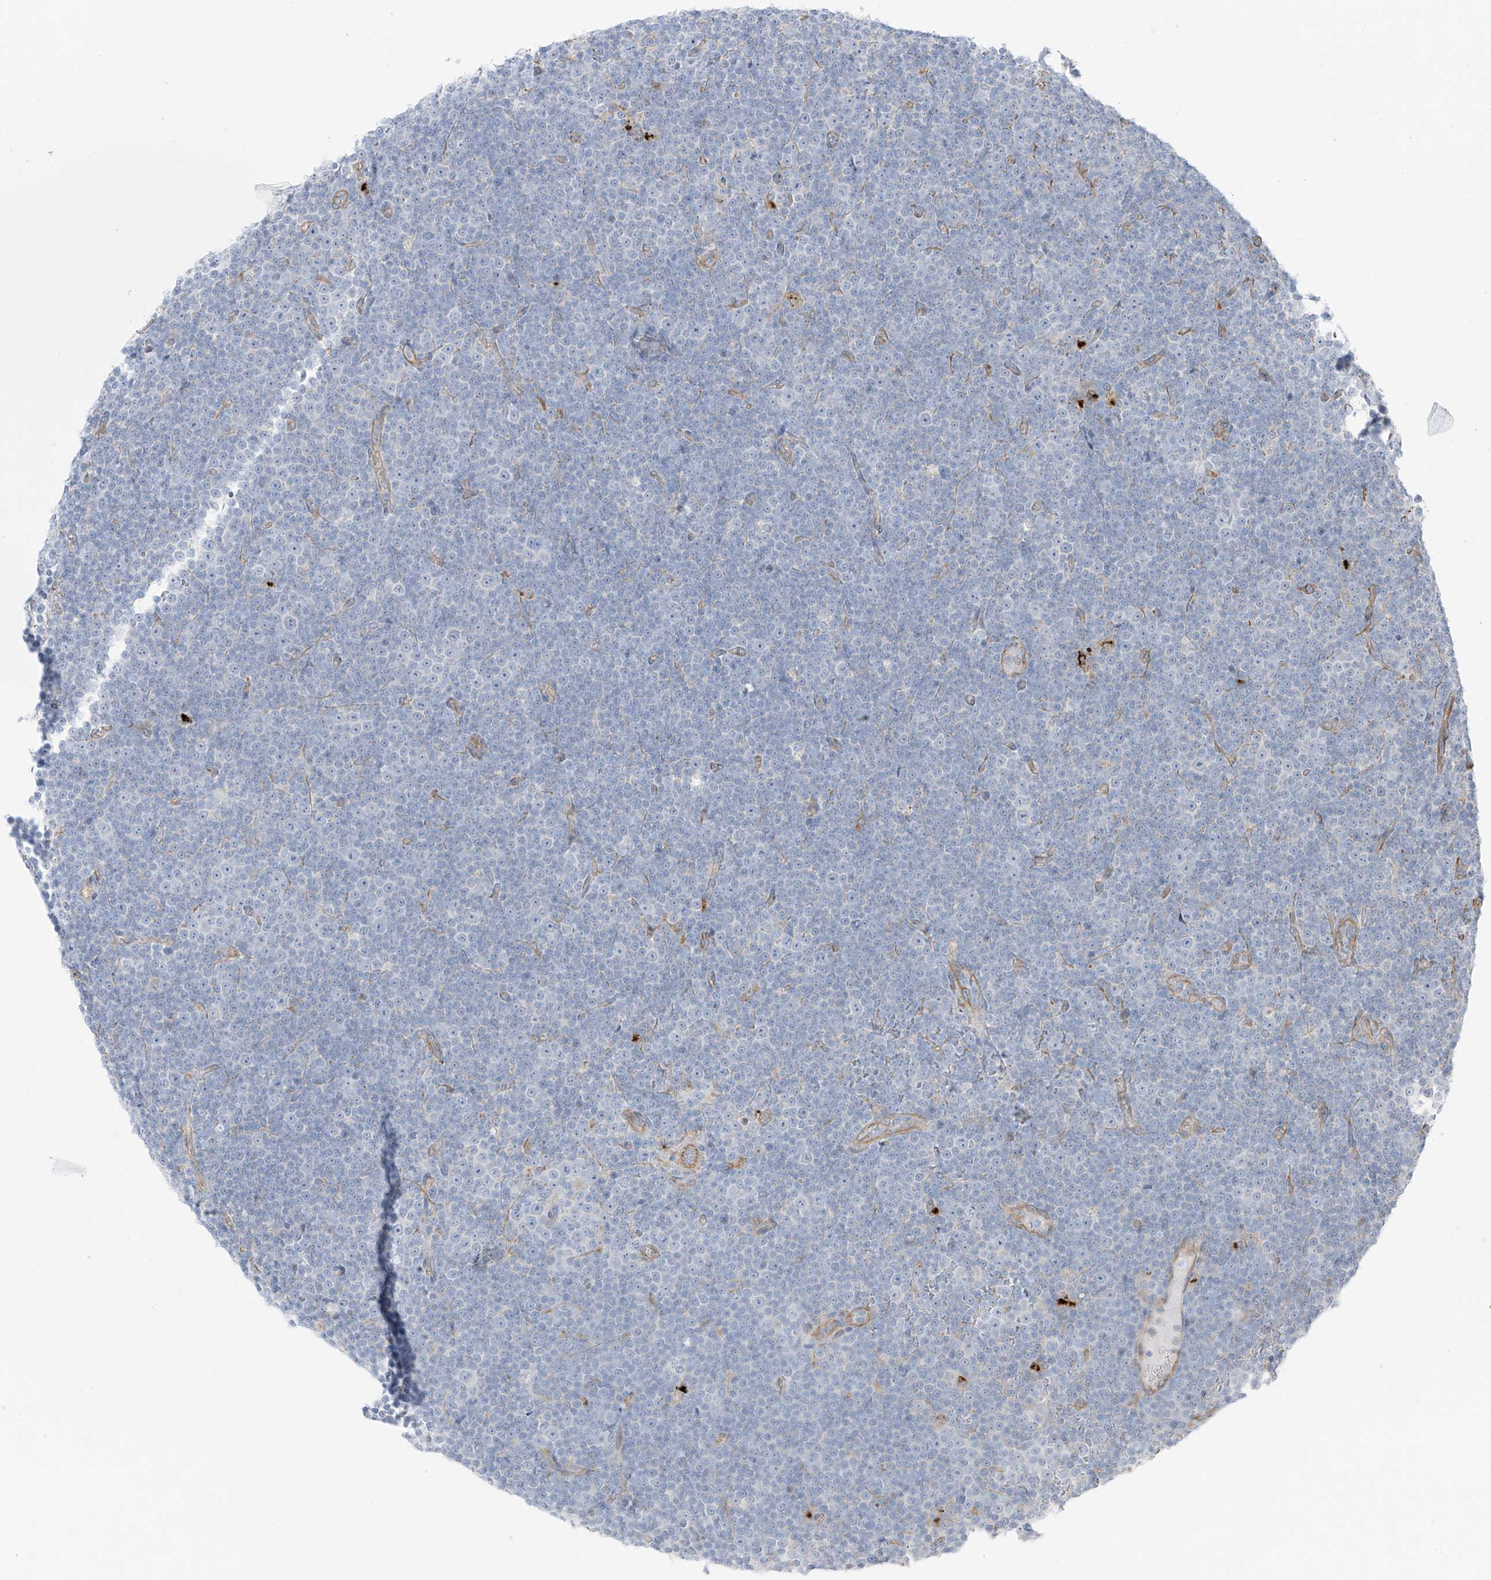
{"staining": {"intensity": "negative", "quantity": "none", "location": "none"}, "tissue": "lymphoma", "cell_type": "Tumor cells", "image_type": "cancer", "snomed": [{"axis": "morphology", "description": "Malignant lymphoma, non-Hodgkin's type, Low grade"}, {"axis": "topography", "description": "Lymph node"}], "caption": "Immunohistochemistry (IHC) photomicrograph of neoplastic tissue: lymphoma stained with DAB (3,3'-diaminobenzidine) reveals no significant protein positivity in tumor cells.", "gene": "TAL2", "patient": {"sex": "female", "age": 67}}